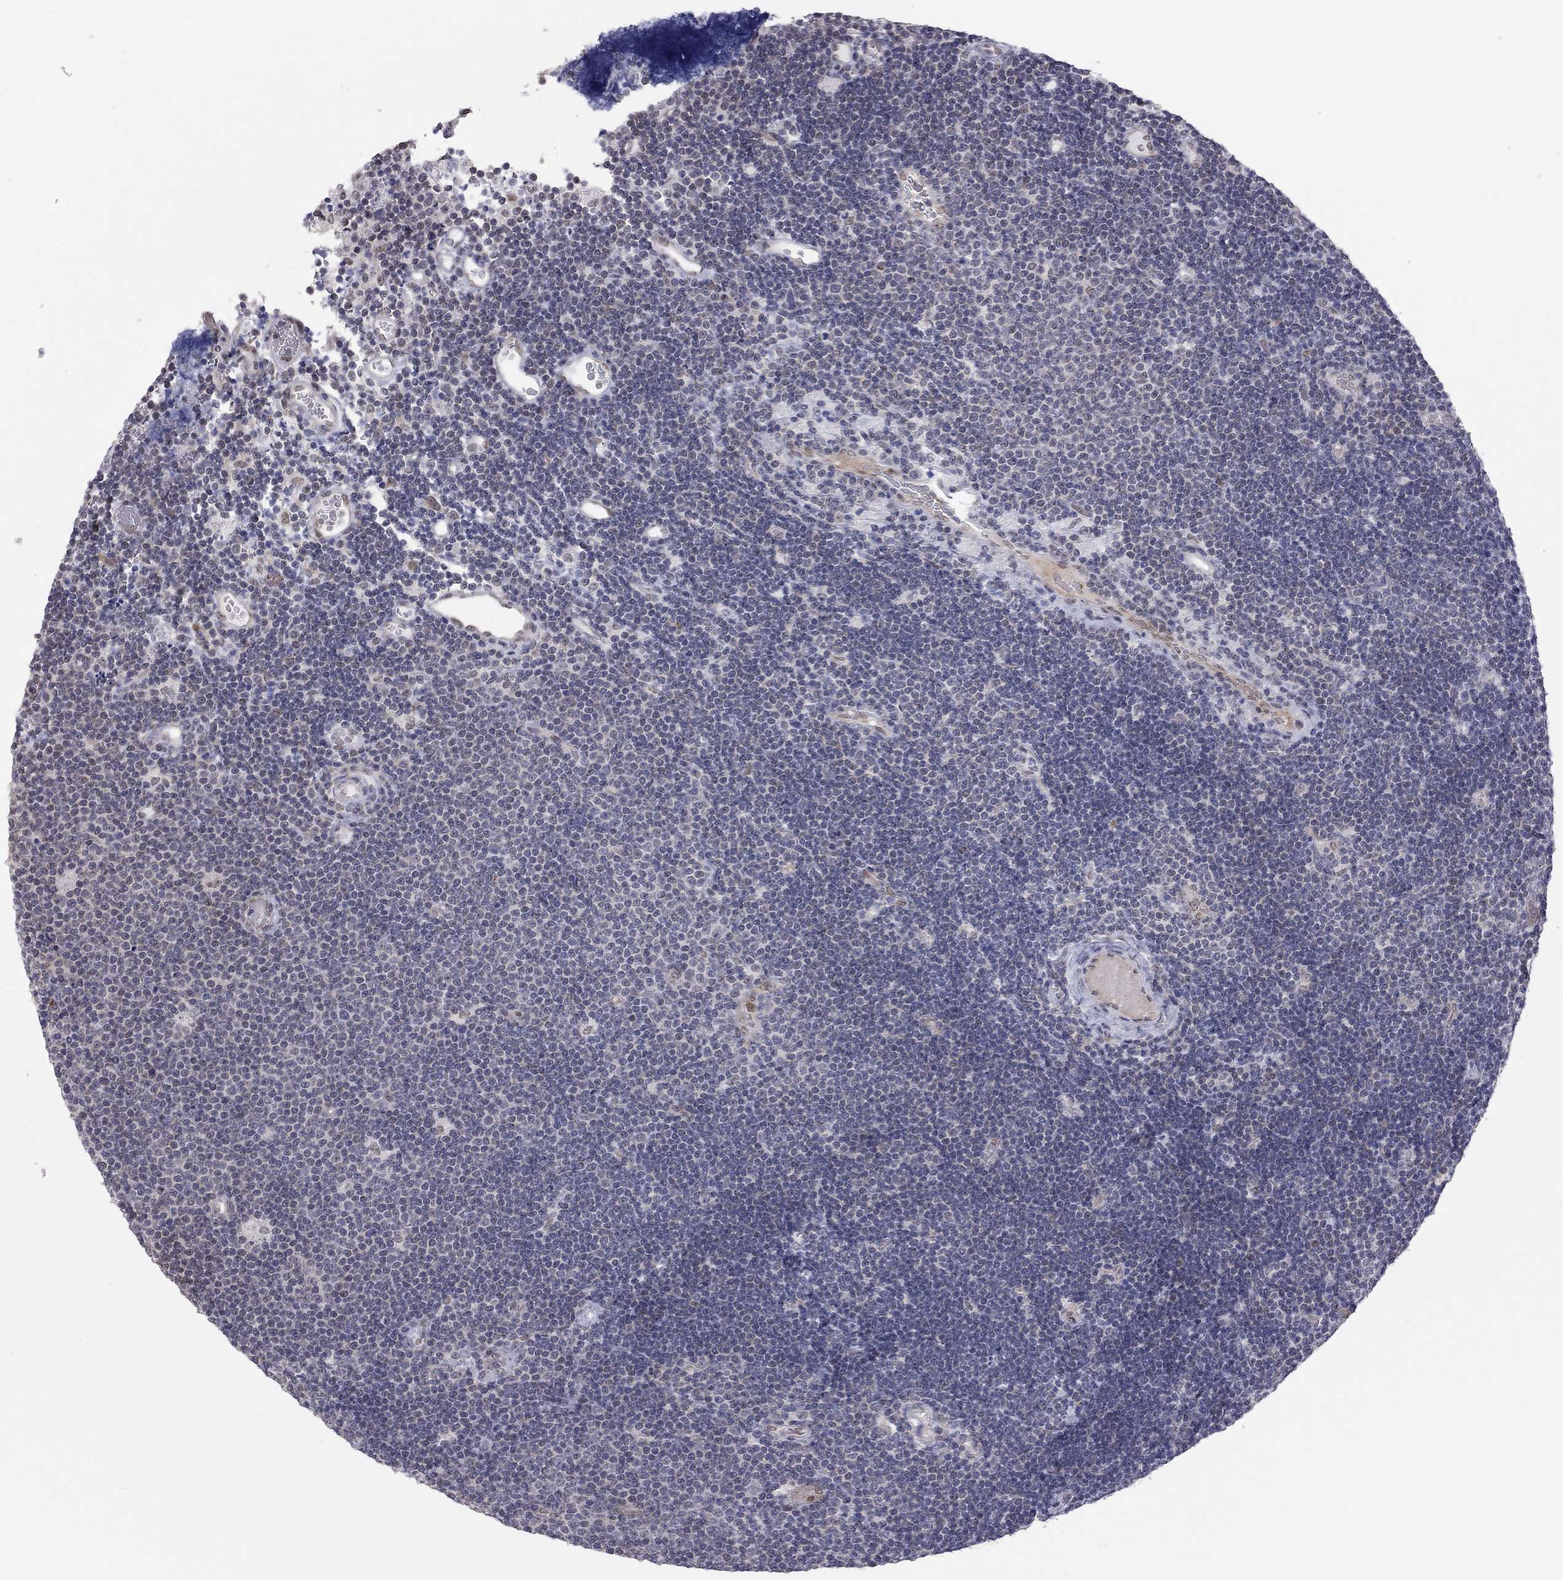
{"staining": {"intensity": "negative", "quantity": "none", "location": "none"}, "tissue": "lymphoma", "cell_type": "Tumor cells", "image_type": "cancer", "snomed": [{"axis": "morphology", "description": "Malignant lymphoma, non-Hodgkin's type, Low grade"}, {"axis": "topography", "description": "Brain"}], "caption": "Micrograph shows no protein expression in tumor cells of lymphoma tissue.", "gene": "MC3R", "patient": {"sex": "female", "age": 66}}